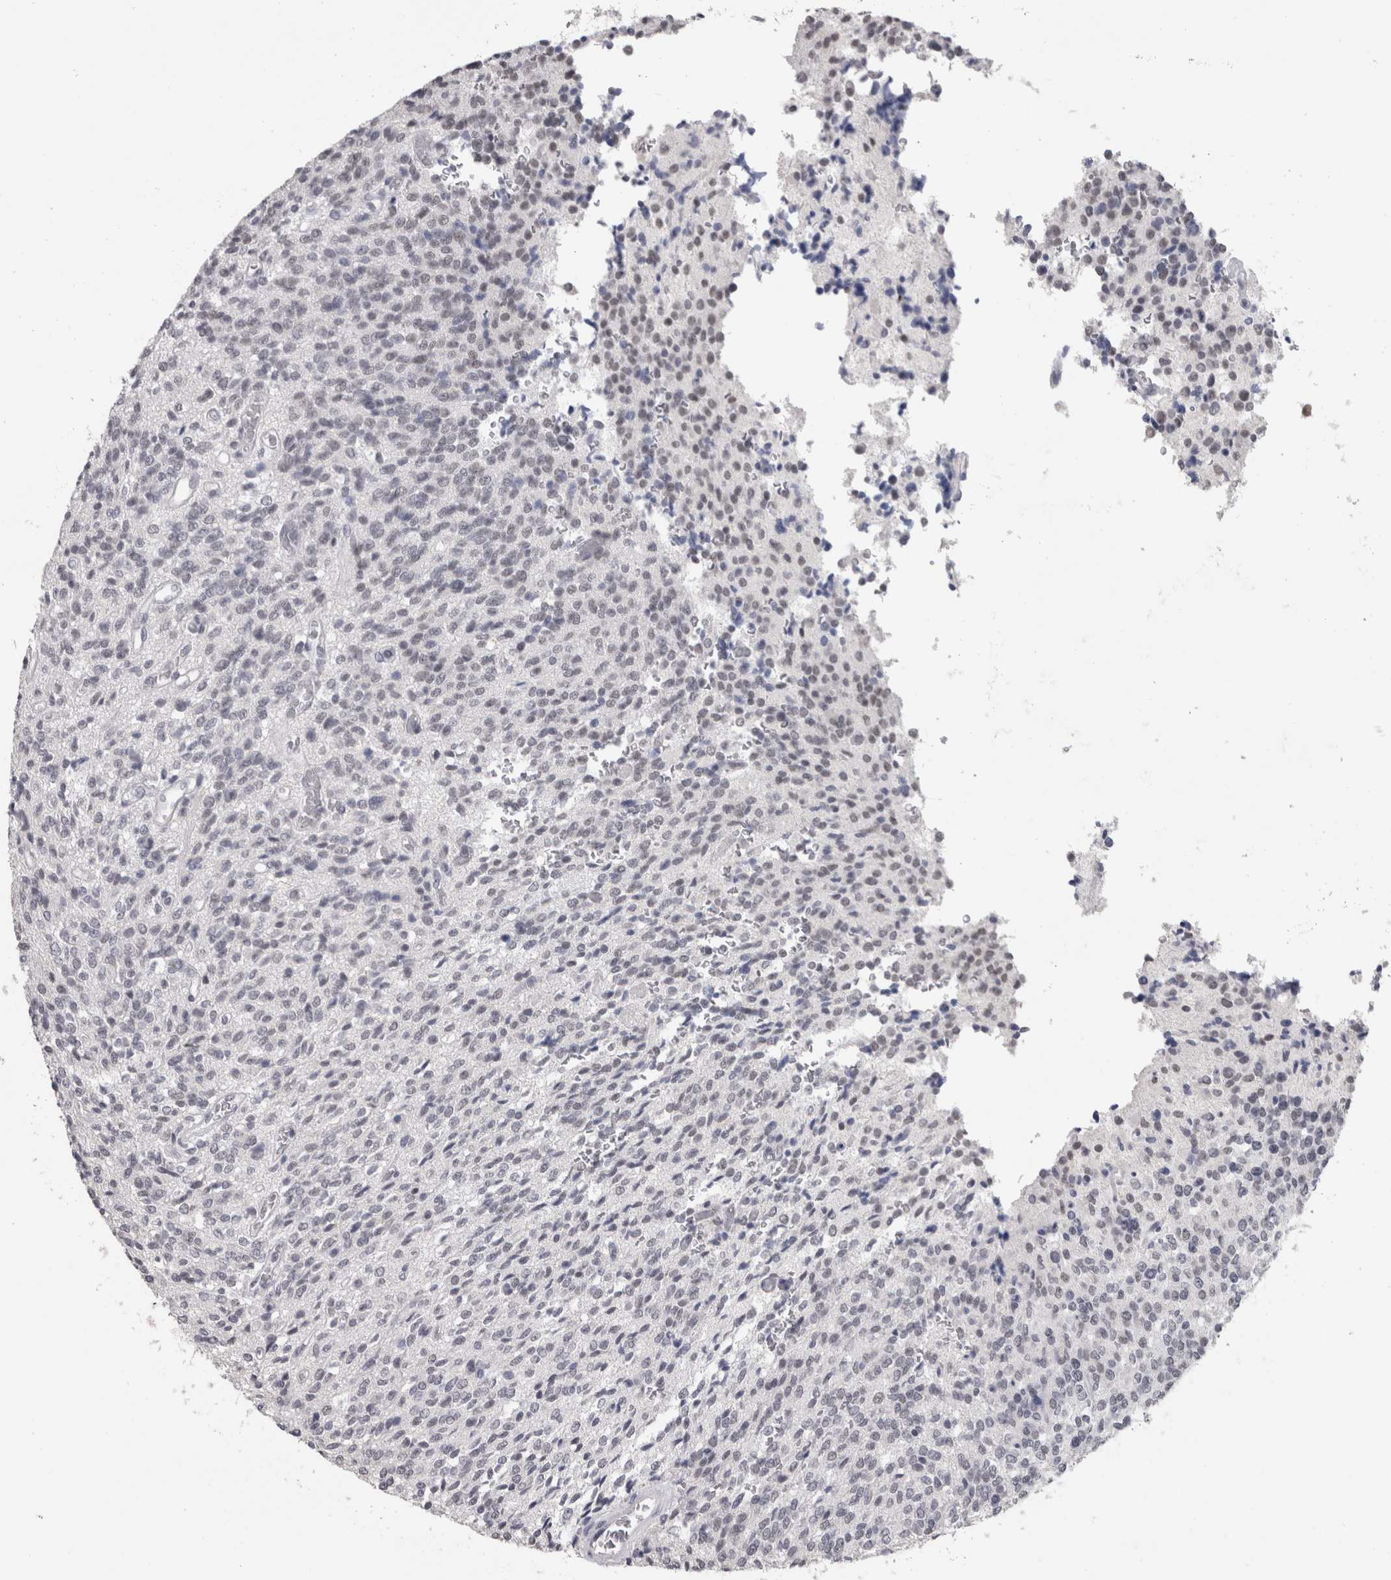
{"staining": {"intensity": "weak", "quantity": "25%-75%", "location": "nuclear"}, "tissue": "glioma", "cell_type": "Tumor cells", "image_type": "cancer", "snomed": [{"axis": "morphology", "description": "Glioma, malignant, High grade"}, {"axis": "topography", "description": "Brain"}], "caption": "About 25%-75% of tumor cells in glioma exhibit weak nuclear protein staining as visualized by brown immunohistochemical staining.", "gene": "DDX17", "patient": {"sex": "male", "age": 34}}